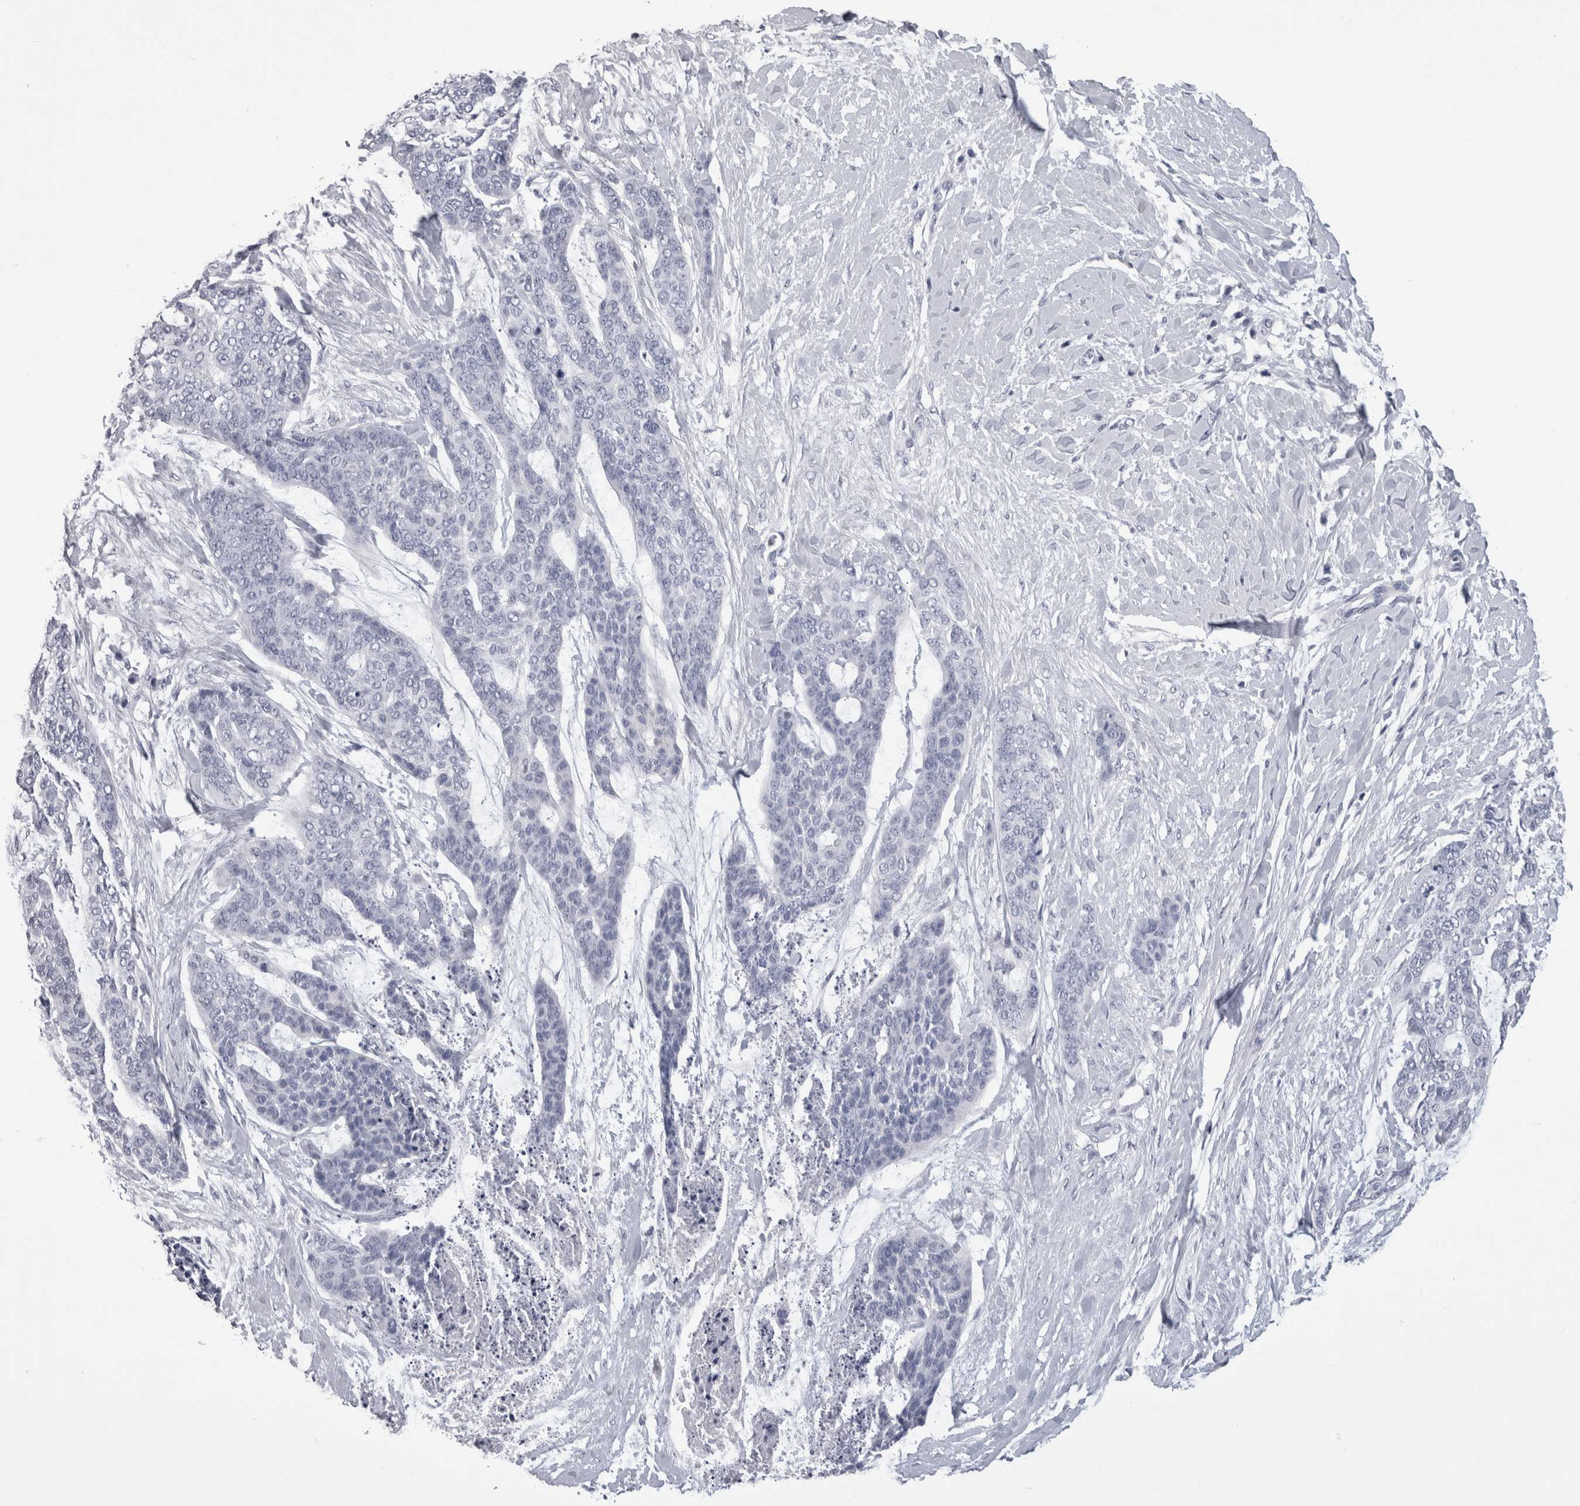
{"staining": {"intensity": "negative", "quantity": "none", "location": "none"}, "tissue": "skin cancer", "cell_type": "Tumor cells", "image_type": "cancer", "snomed": [{"axis": "morphology", "description": "Basal cell carcinoma"}, {"axis": "topography", "description": "Skin"}], "caption": "Immunohistochemical staining of basal cell carcinoma (skin) shows no significant expression in tumor cells.", "gene": "AFMID", "patient": {"sex": "female", "age": 64}}